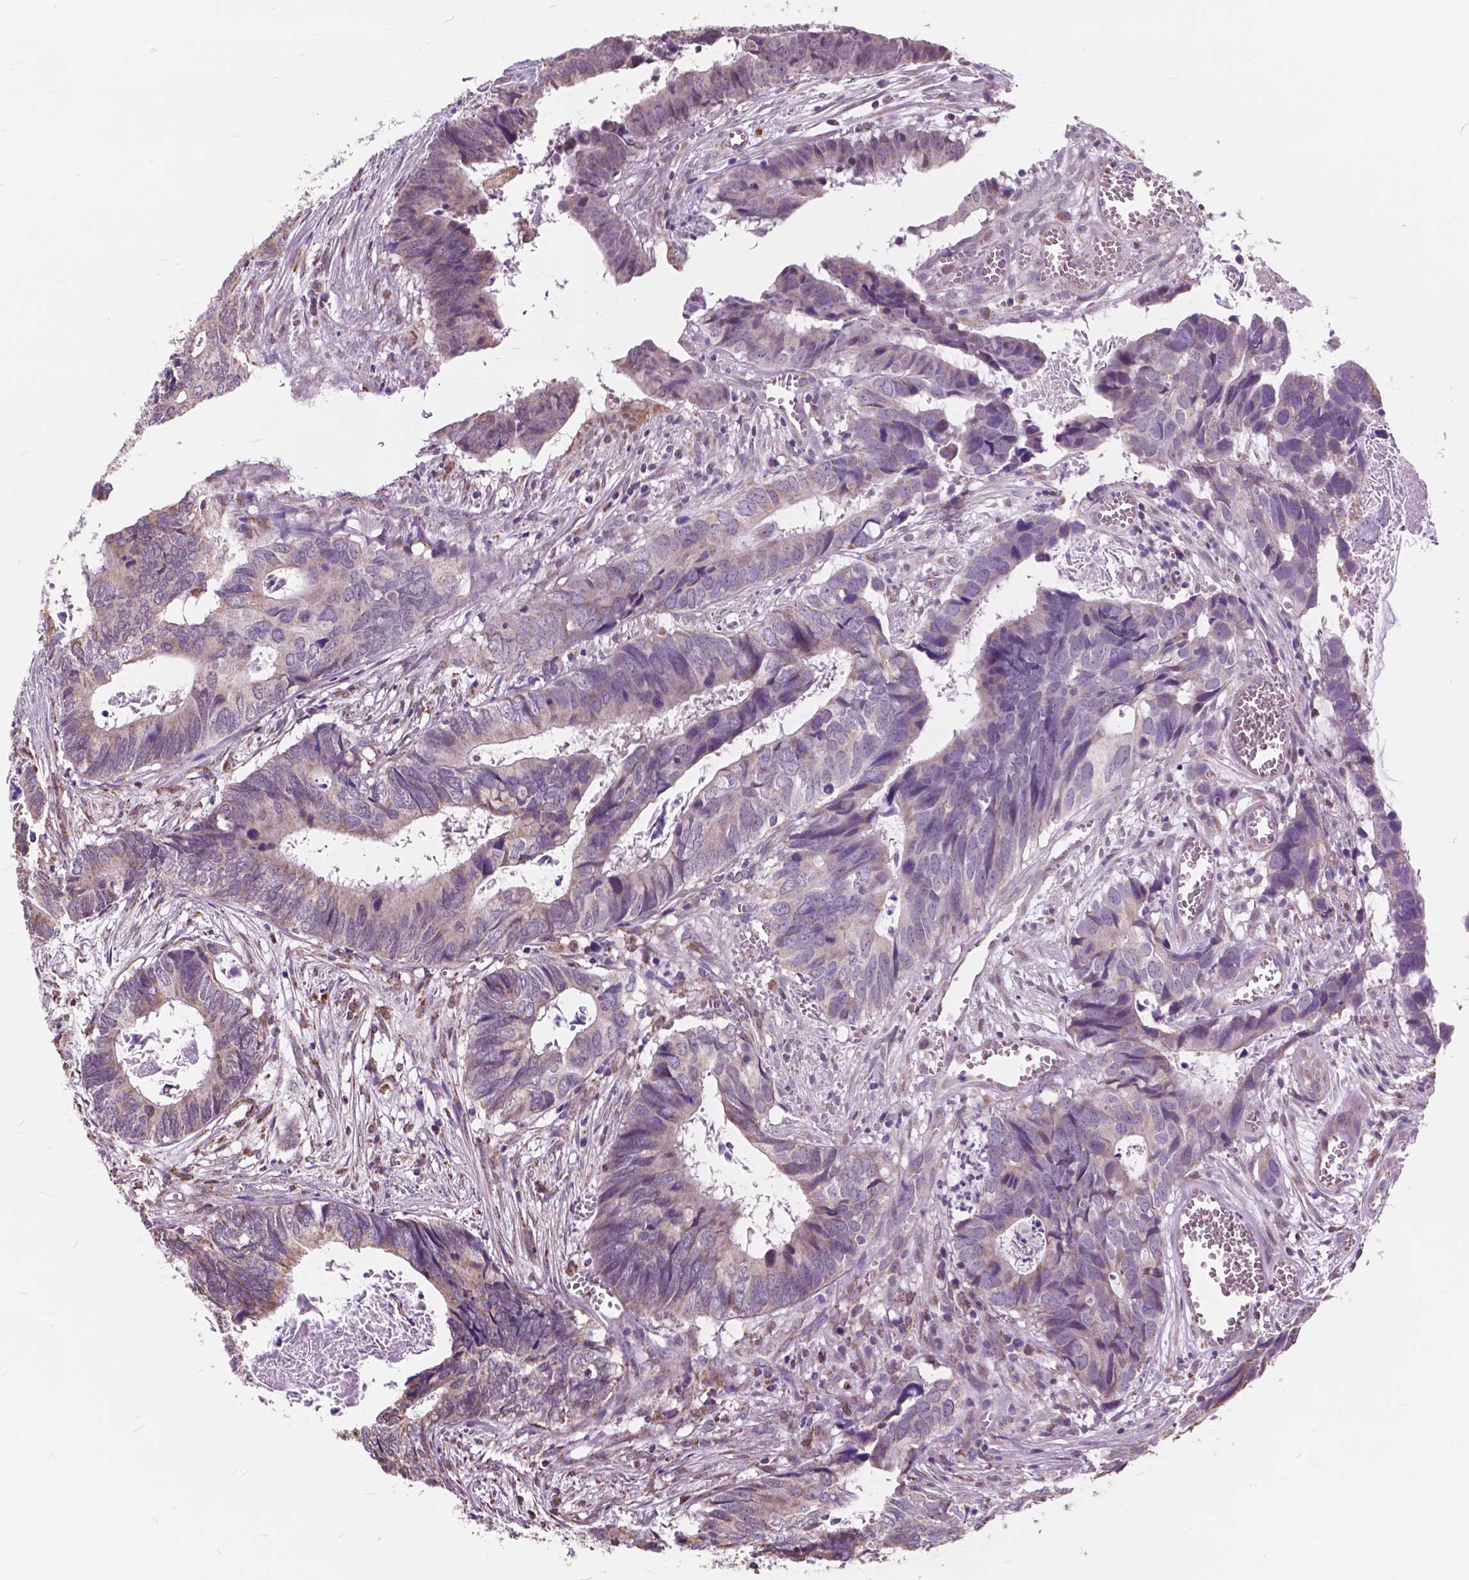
{"staining": {"intensity": "weak", "quantity": "25%-75%", "location": "cytoplasmic/membranous"}, "tissue": "colorectal cancer", "cell_type": "Tumor cells", "image_type": "cancer", "snomed": [{"axis": "morphology", "description": "Adenocarcinoma, NOS"}, {"axis": "topography", "description": "Colon"}], "caption": "Human colorectal adenocarcinoma stained with a brown dye exhibits weak cytoplasmic/membranous positive expression in approximately 25%-75% of tumor cells.", "gene": "SCOC", "patient": {"sex": "female", "age": 82}}